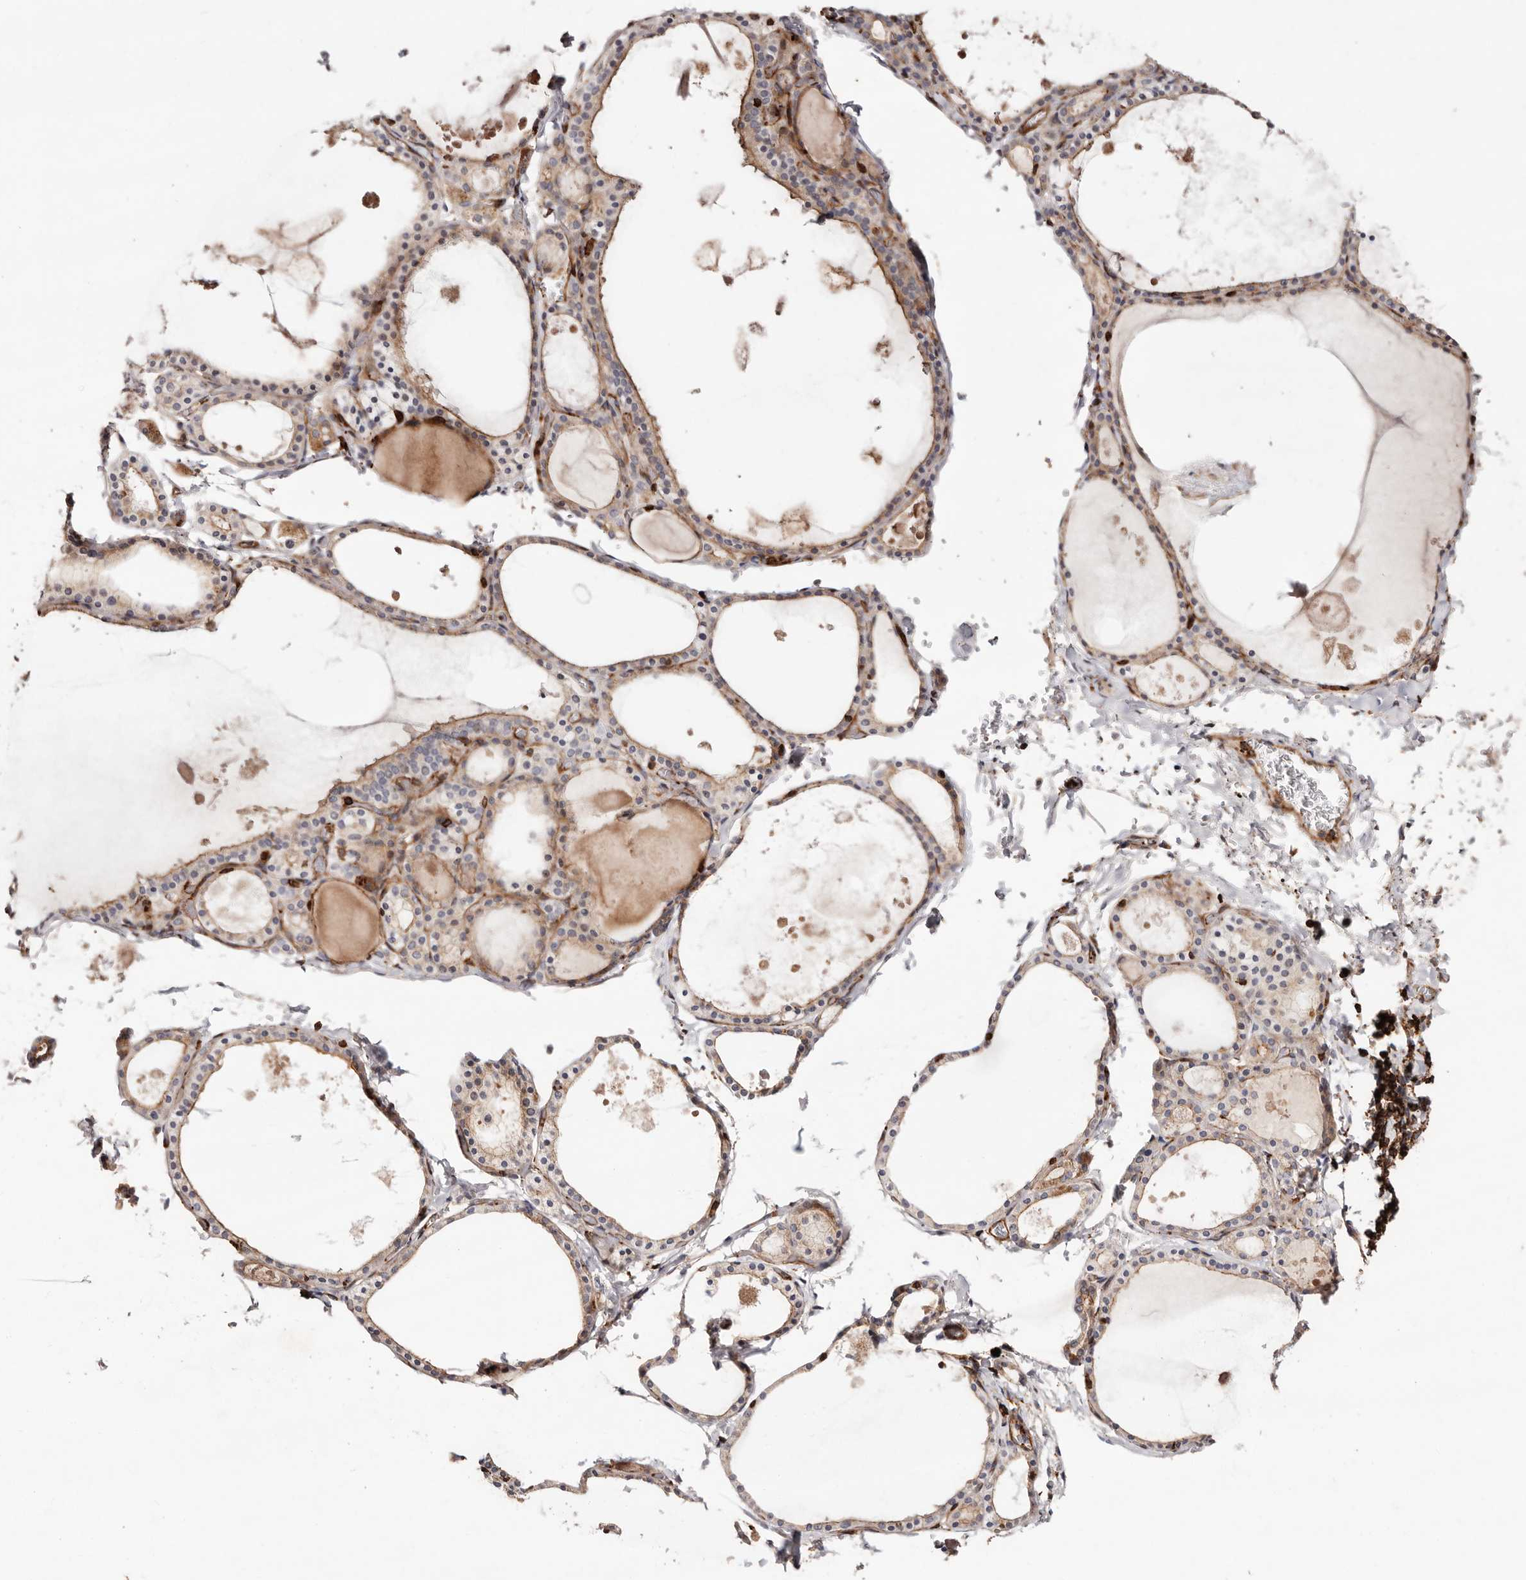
{"staining": {"intensity": "strong", "quantity": "25%-75%", "location": "cytoplasmic/membranous"}, "tissue": "thyroid gland", "cell_type": "Glandular cells", "image_type": "normal", "snomed": [{"axis": "morphology", "description": "Normal tissue, NOS"}, {"axis": "topography", "description": "Thyroid gland"}], "caption": "A brown stain highlights strong cytoplasmic/membranous expression of a protein in glandular cells of benign thyroid gland. The staining was performed using DAB to visualize the protein expression in brown, while the nuclei were stained in blue with hematoxylin (Magnification: 20x).", "gene": "PTPN22", "patient": {"sex": "male", "age": 56}}